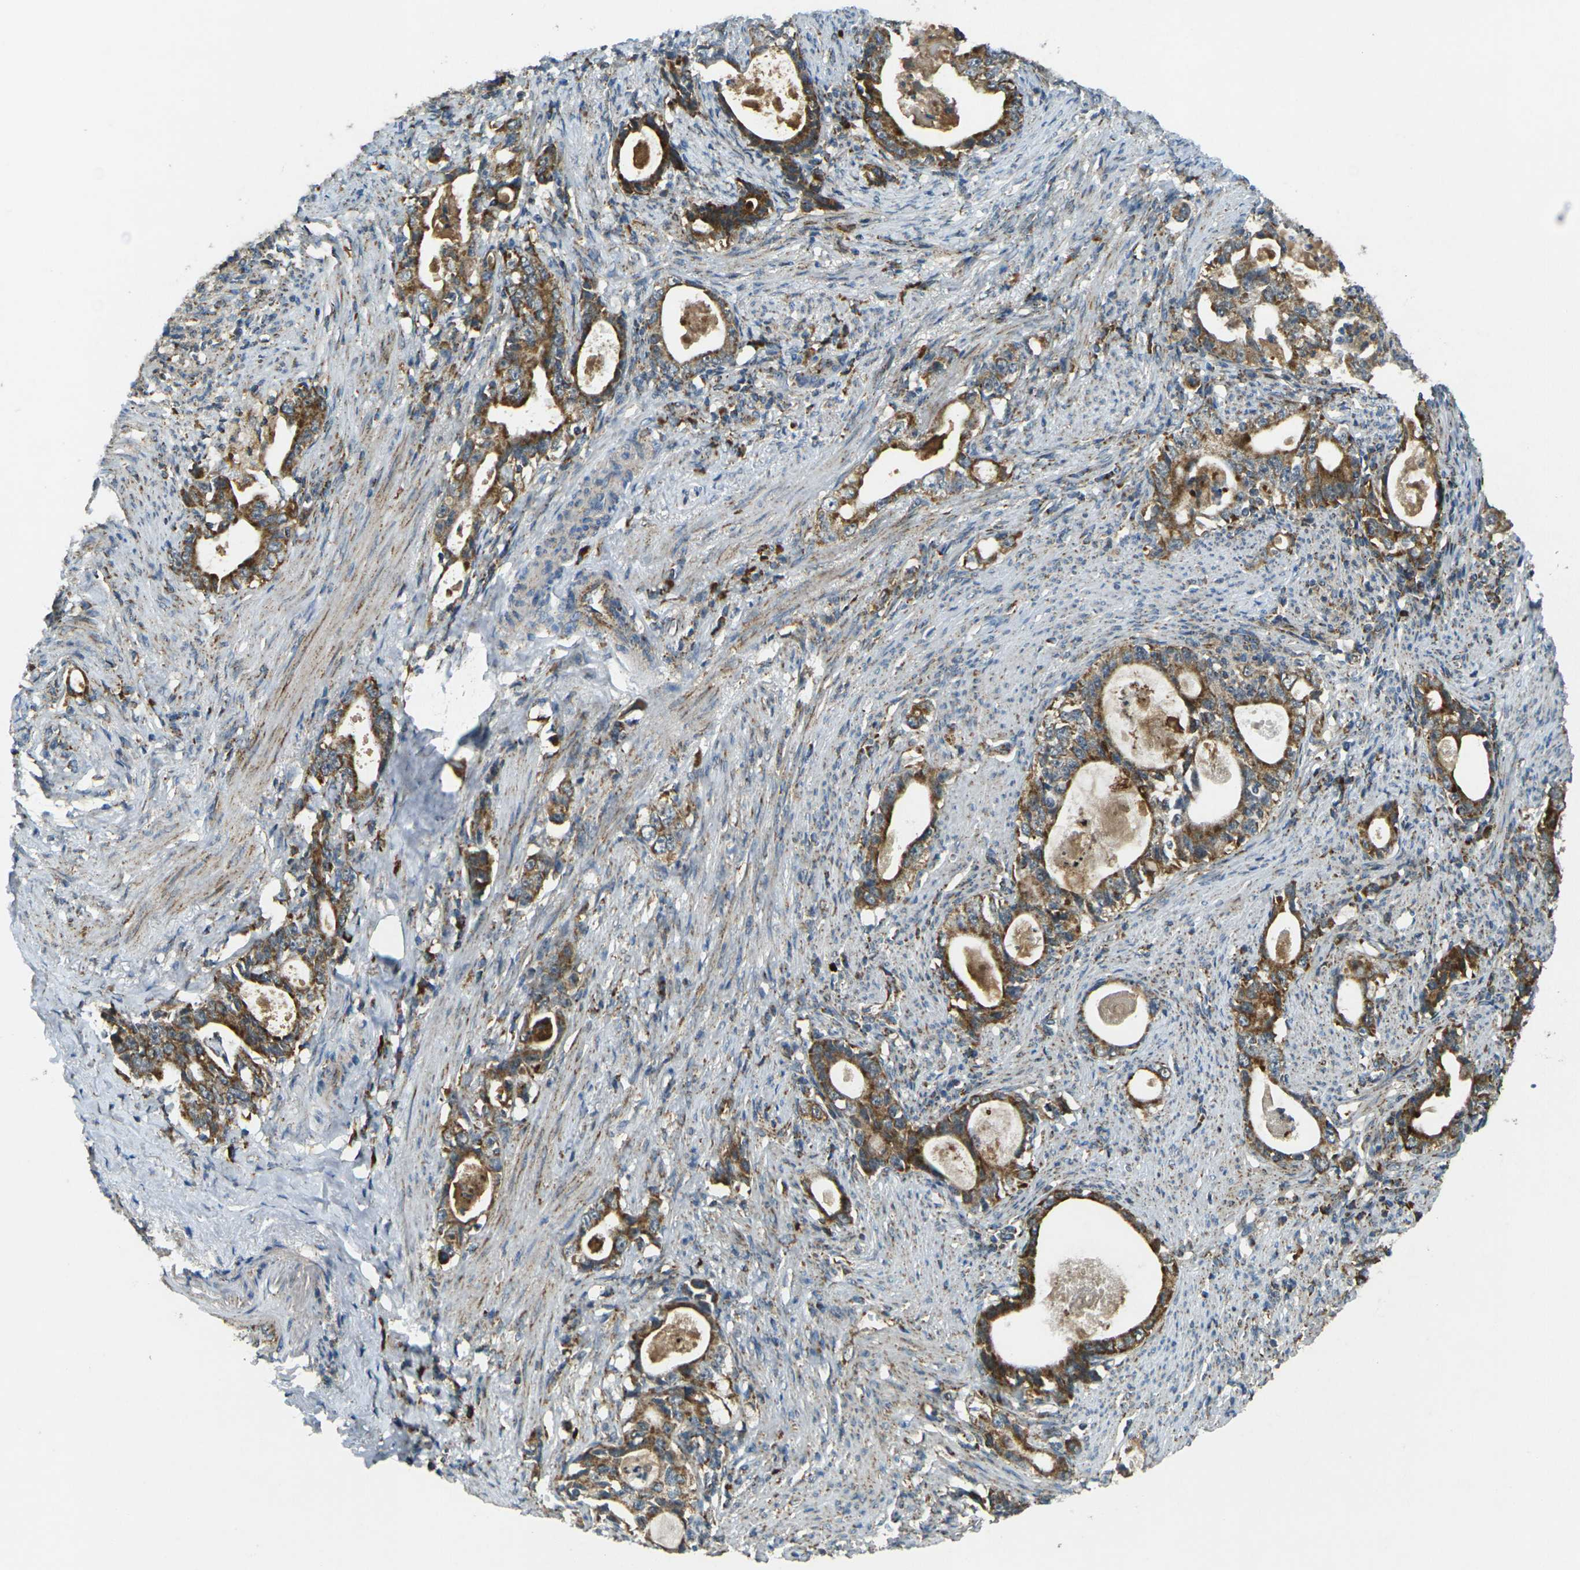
{"staining": {"intensity": "strong", "quantity": ">75%", "location": "cytoplasmic/membranous"}, "tissue": "stomach cancer", "cell_type": "Tumor cells", "image_type": "cancer", "snomed": [{"axis": "morphology", "description": "Adenocarcinoma, NOS"}, {"axis": "topography", "description": "Stomach, lower"}], "caption": "Immunohistochemistry histopathology image of stomach cancer stained for a protein (brown), which shows high levels of strong cytoplasmic/membranous expression in approximately >75% of tumor cells.", "gene": "IGF1R", "patient": {"sex": "female", "age": 72}}